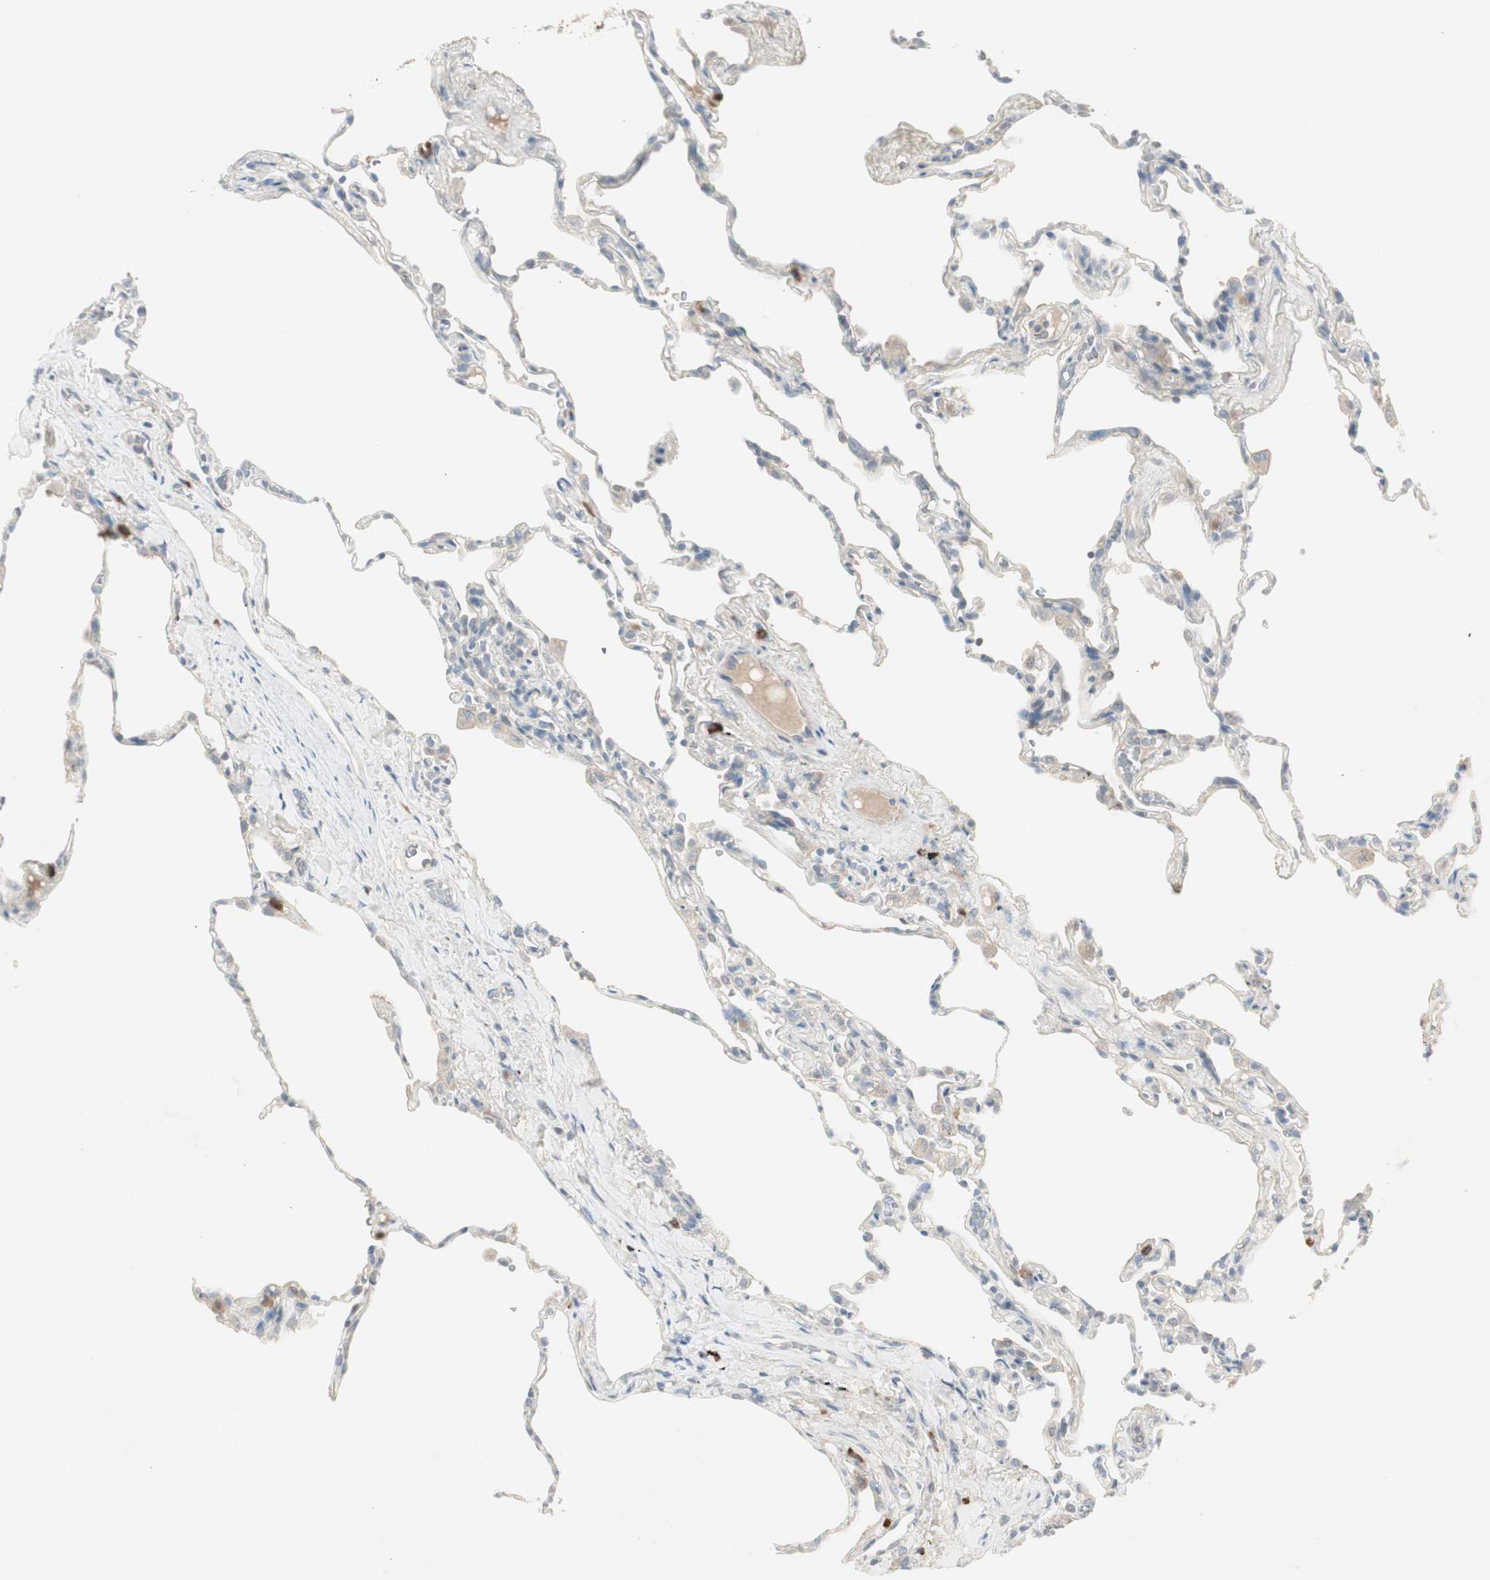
{"staining": {"intensity": "negative", "quantity": "none", "location": "none"}, "tissue": "lung", "cell_type": "Alveolar cells", "image_type": "normal", "snomed": [{"axis": "morphology", "description": "Normal tissue, NOS"}, {"axis": "topography", "description": "Lung"}], "caption": "This is an immunohistochemistry histopathology image of unremarkable lung. There is no positivity in alveolar cells.", "gene": "MAPRE3", "patient": {"sex": "male", "age": 59}}